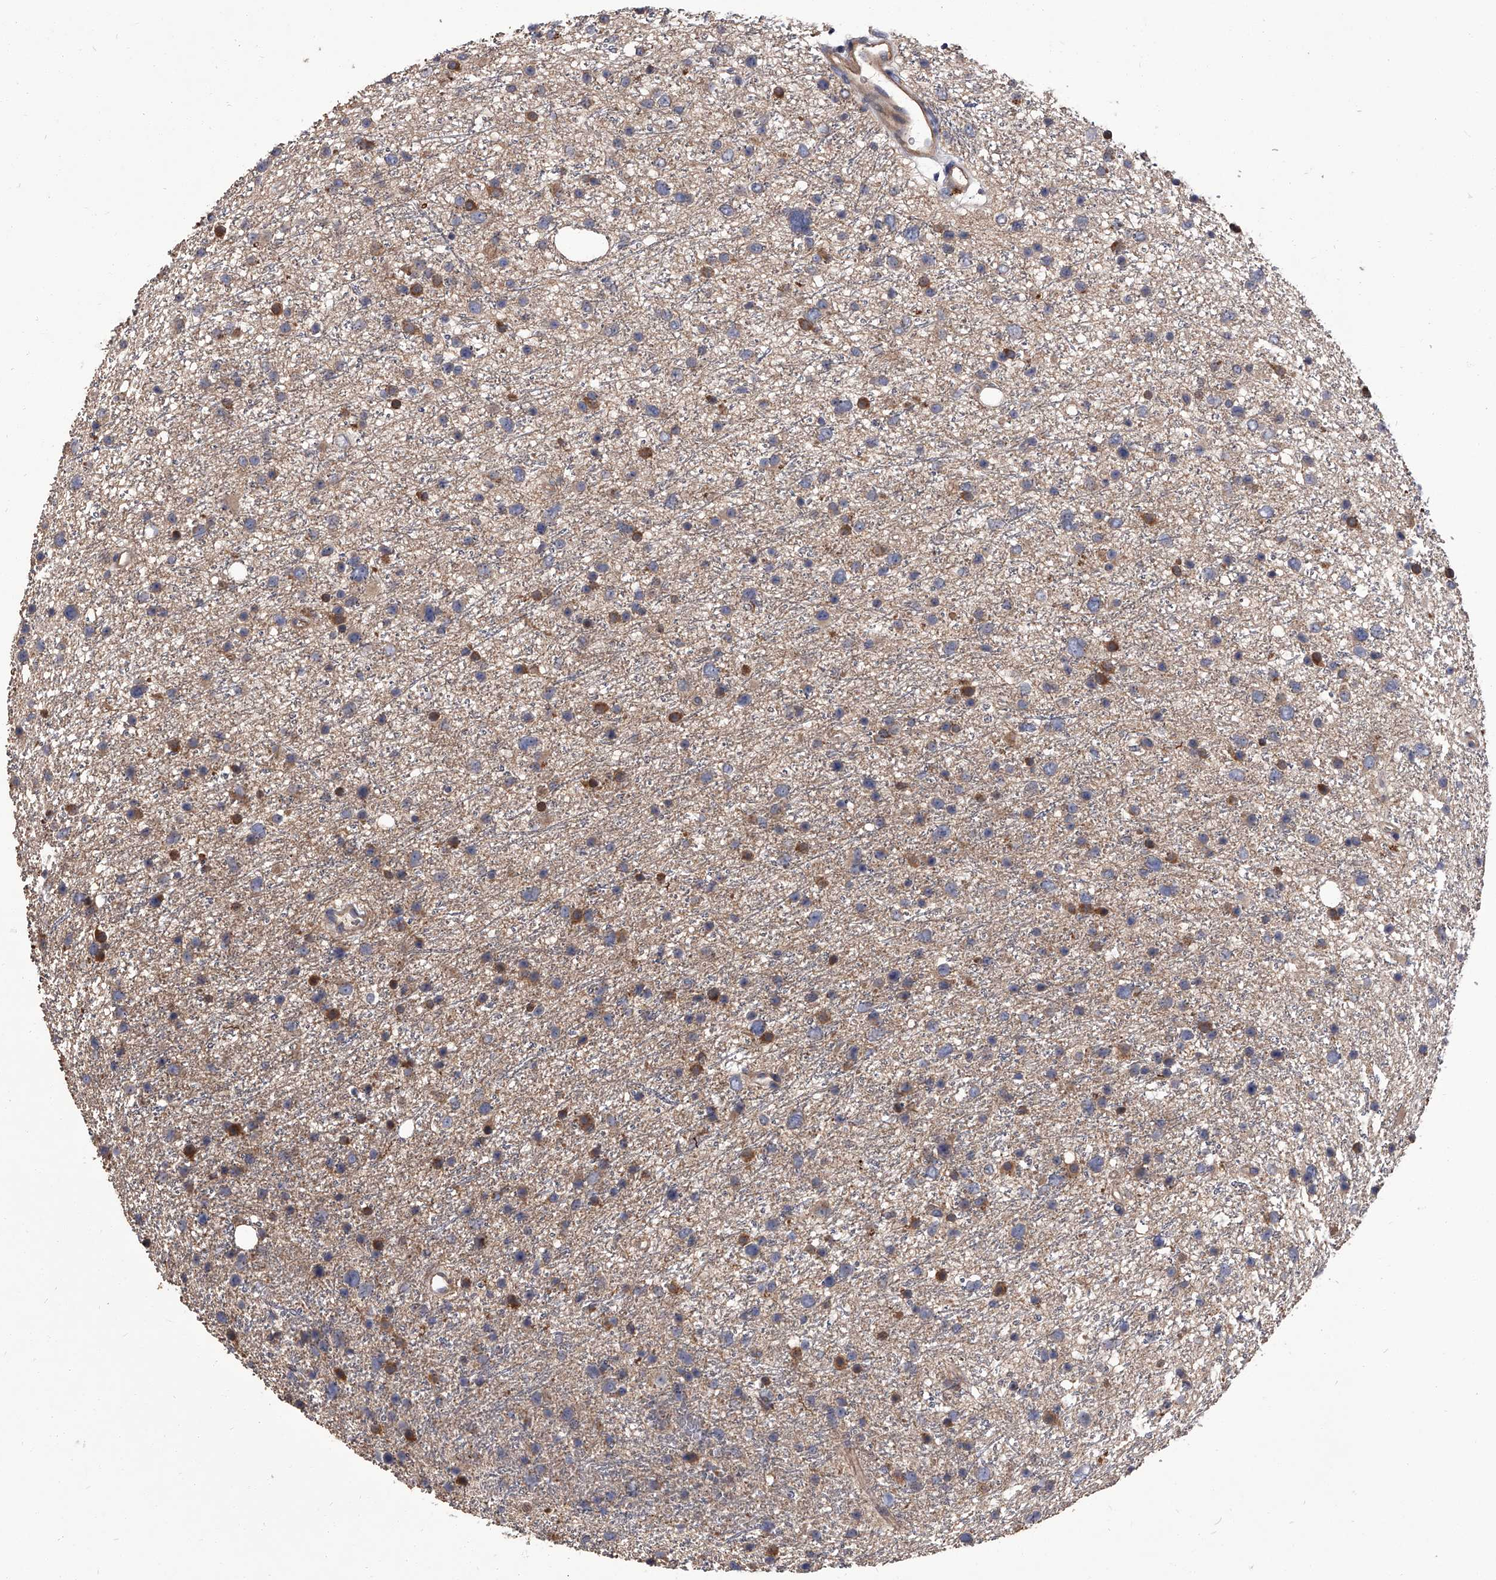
{"staining": {"intensity": "moderate", "quantity": "<25%", "location": "cytoplasmic/membranous"}, "tissue": "glioma", "cell_type": "Tumor cells", "image_type": "cancer", "snomed": [{"axis": "morphology", "description": "Glioma, malignant, Low grade"}, {"axis": "topography", "description": "Cerebral cortex"}], "caption": "Glioma was stained to show a protein in brown. There is low levels of moderate cytoplasmic/membranous staining in approximately <25% of tumor cells.", "gene": "STK36", "patient": {"sex": "female", "age": 39}}